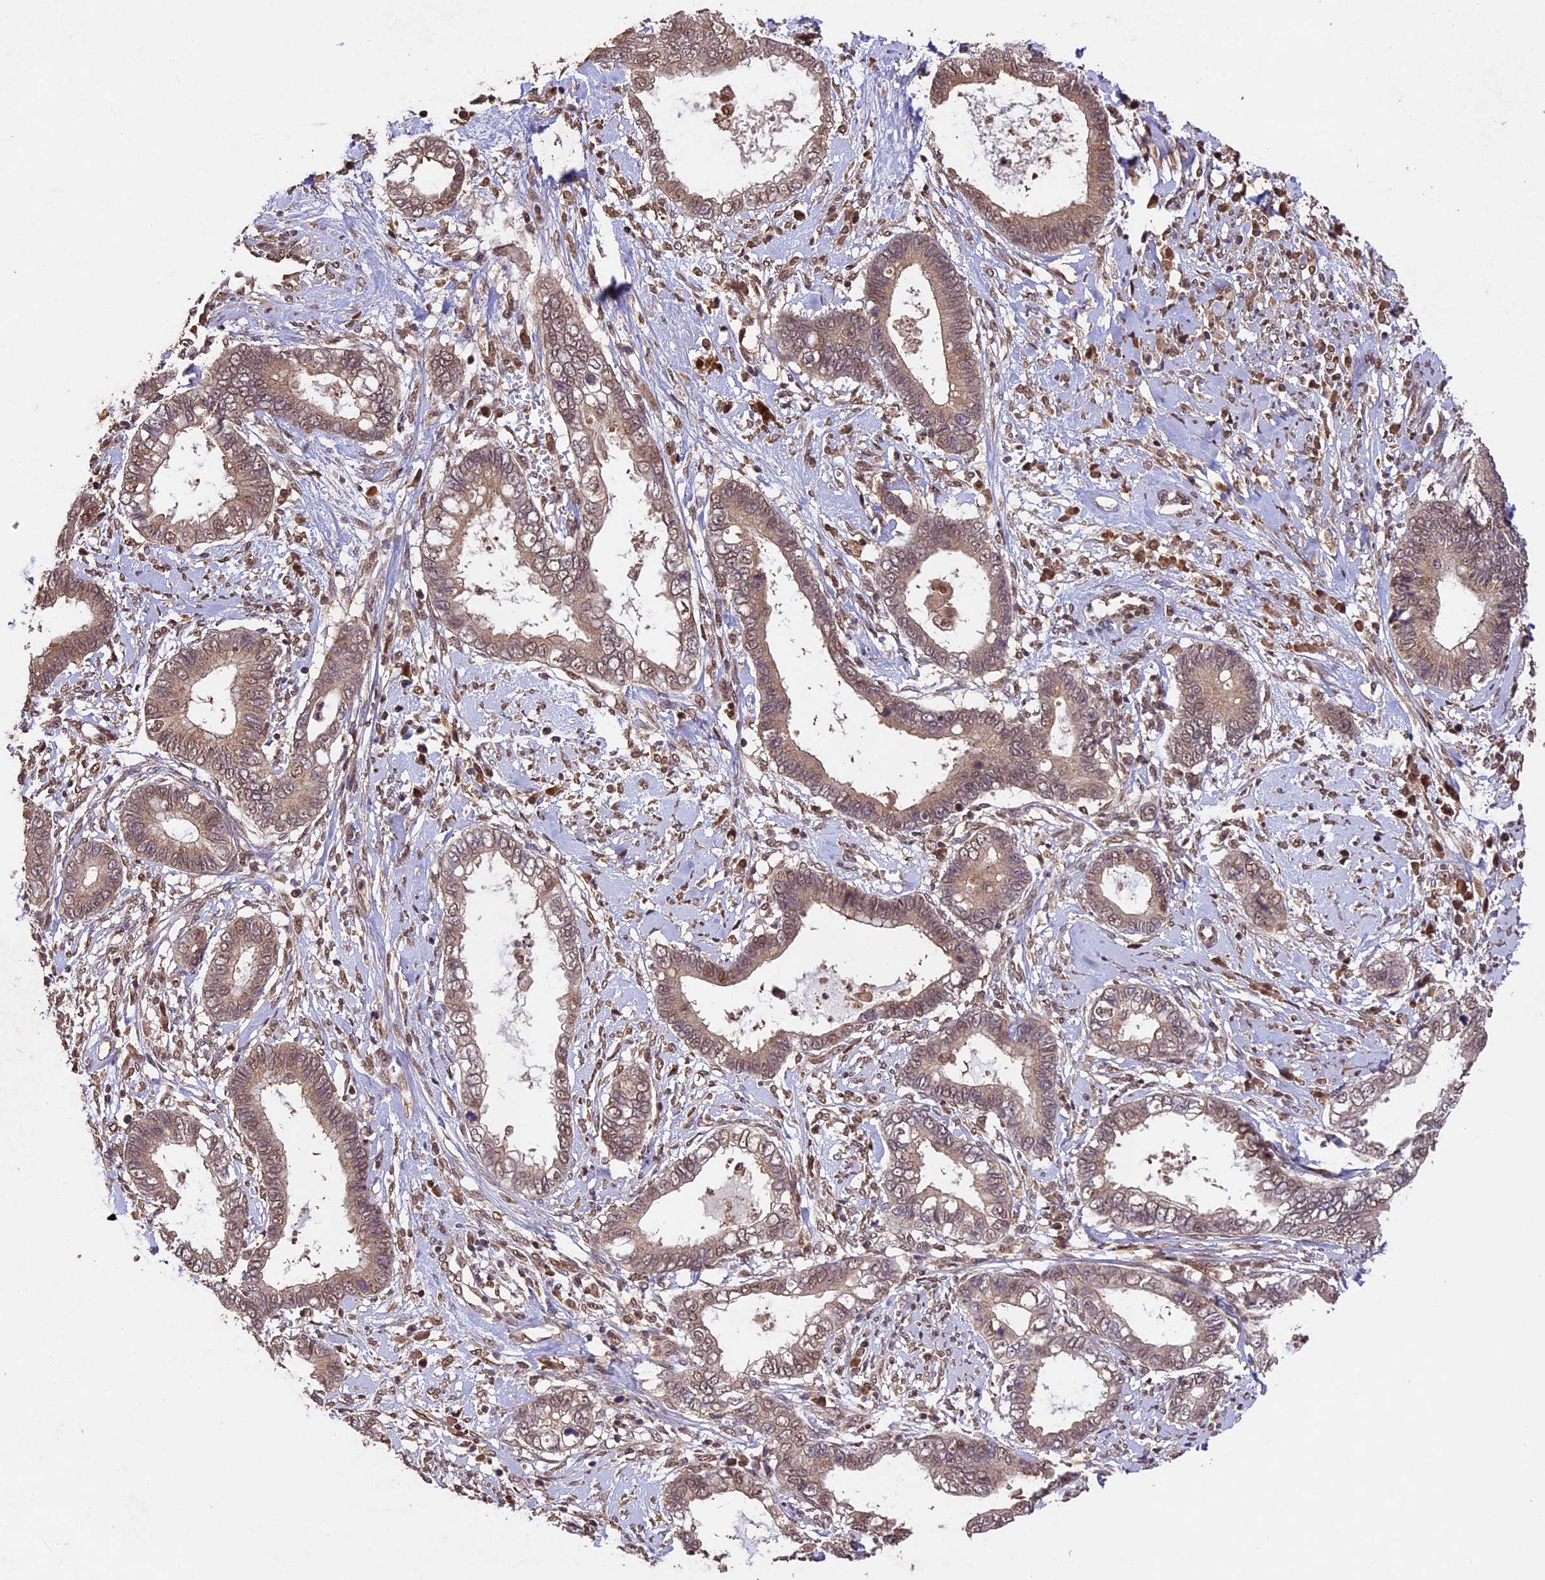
{"staining": {"intensity": "moderate", "quantity": ">75%", "location": "cytoplasmic/membranous,nuclear"}, "tissue": "cervical cancer", "cell_type": "Tumor cells", "image_type": "cancer", "snomed": [{"axis": "morphology", "description": "Adenocarcinoma, NOS"}, {"axis": "topography", "description": "Cervix"}], "caption": "Cervical adenocarcinoma stained with immunohistochemistry (IHC) demonstrates moderate cytoplasmic/membranous and nuclear positivity in approximately >75% of tumor cells. (DAB (3,3'-diaminobenzidine) = brown stain, brightfield microscopy at high magnification).", "gene": "CDKN2AIP", "patient": {"sex": "female", "age": 44}}